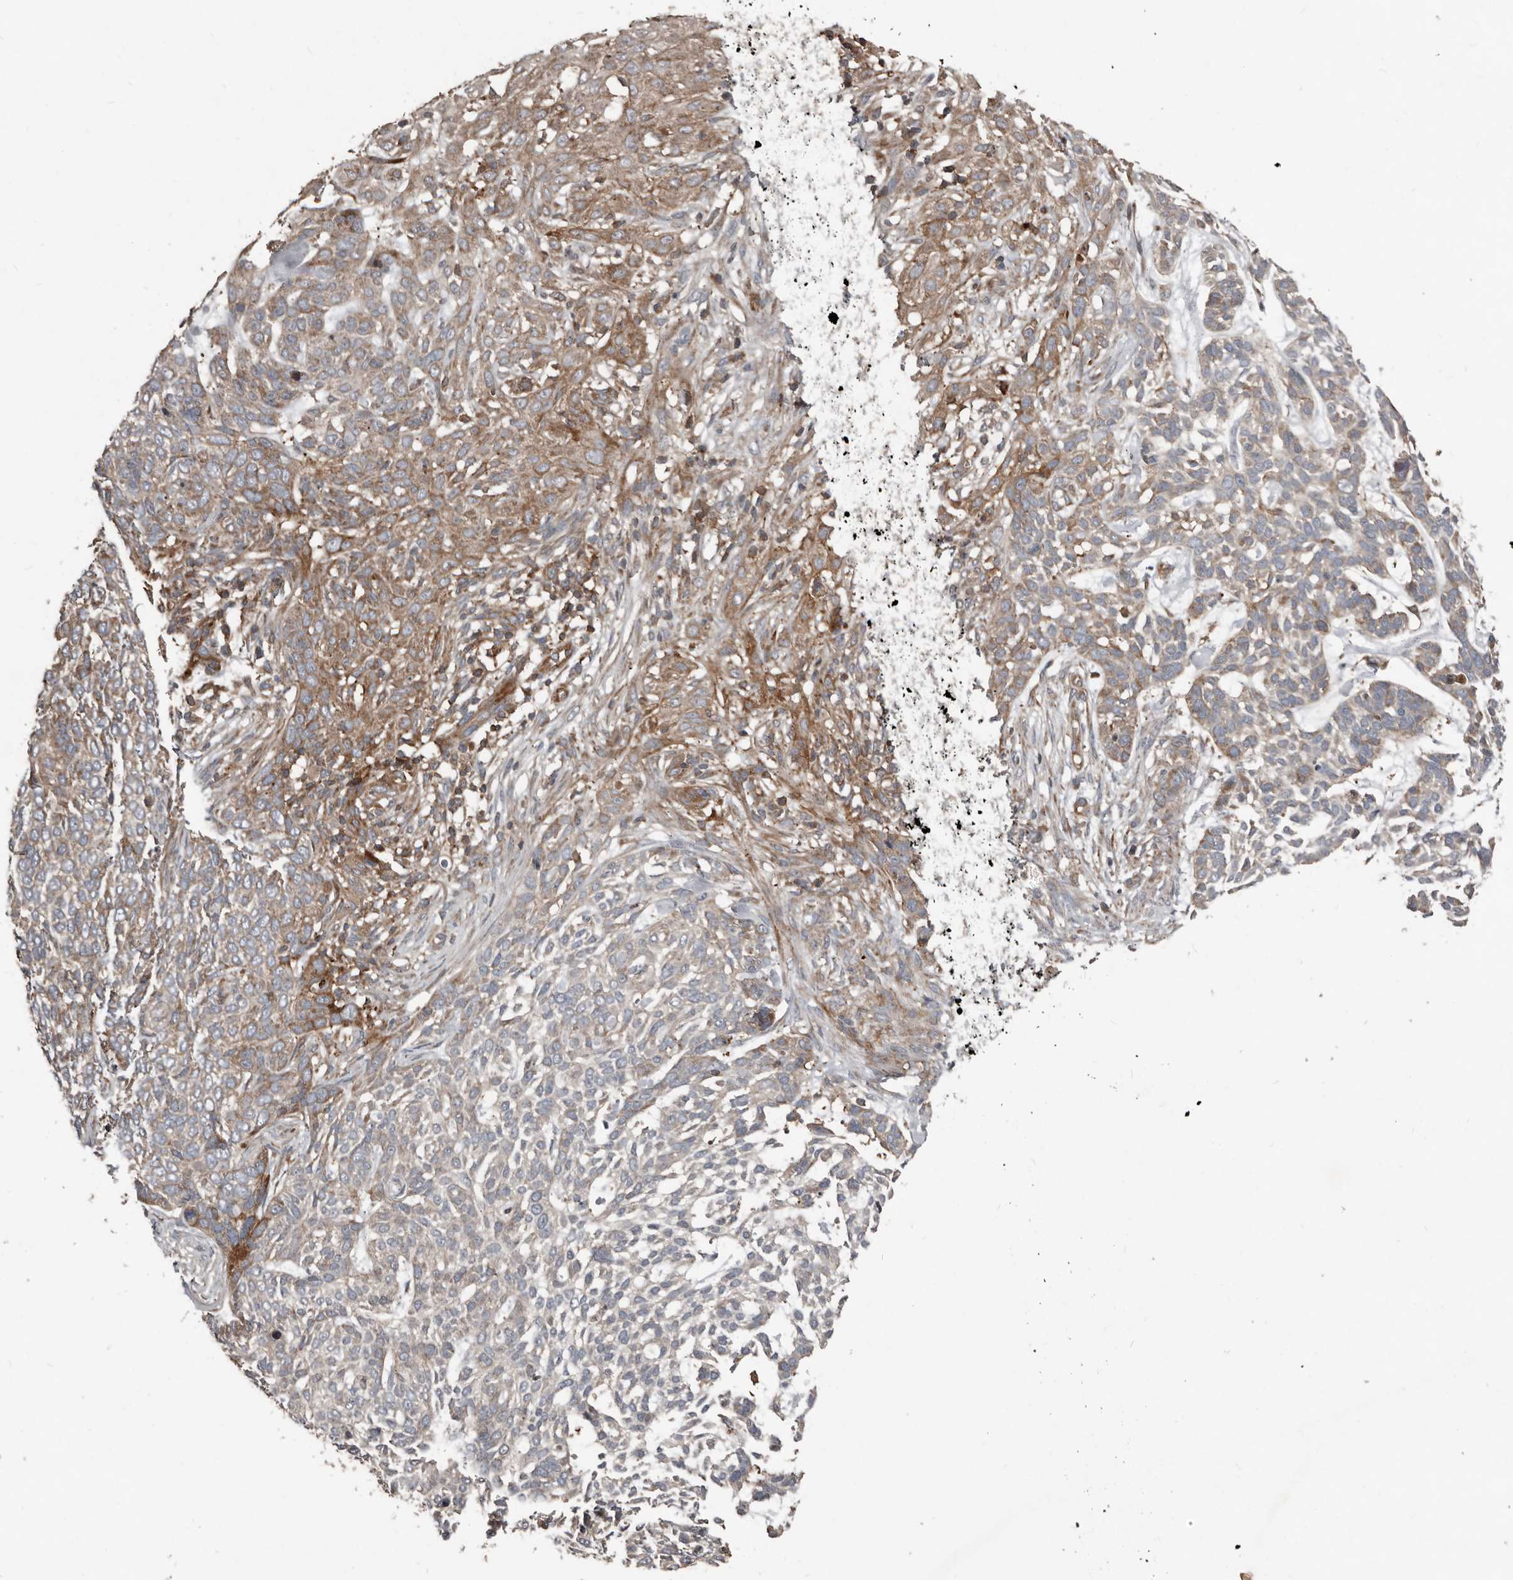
{"staining": {"intensity": "moderate", "quantity": "<25%", "location": "cytoplasmic/membranous"}, "tissue": "skin cancer", "cell_type": "Tumor cells", "image_type": "cancer", "snomed": [{"axis": "morphology", "description": "Basal cell carcinoma"}, {"axis": "topography", "description": "Skin"}], "caption": "Basal cell carcinoma (skin) tissue exhibits moderate cytoplasmic/membranous positivity in approximately <25% of tumor cells The staining was performed using DAB (3,3'-diaminobenzidine), with brown indicating positive protein expression. Nuclei are stained blue with hematoxylin.", "gene": "FBXO31", "patient": {"sex": "female", "age": 64}}